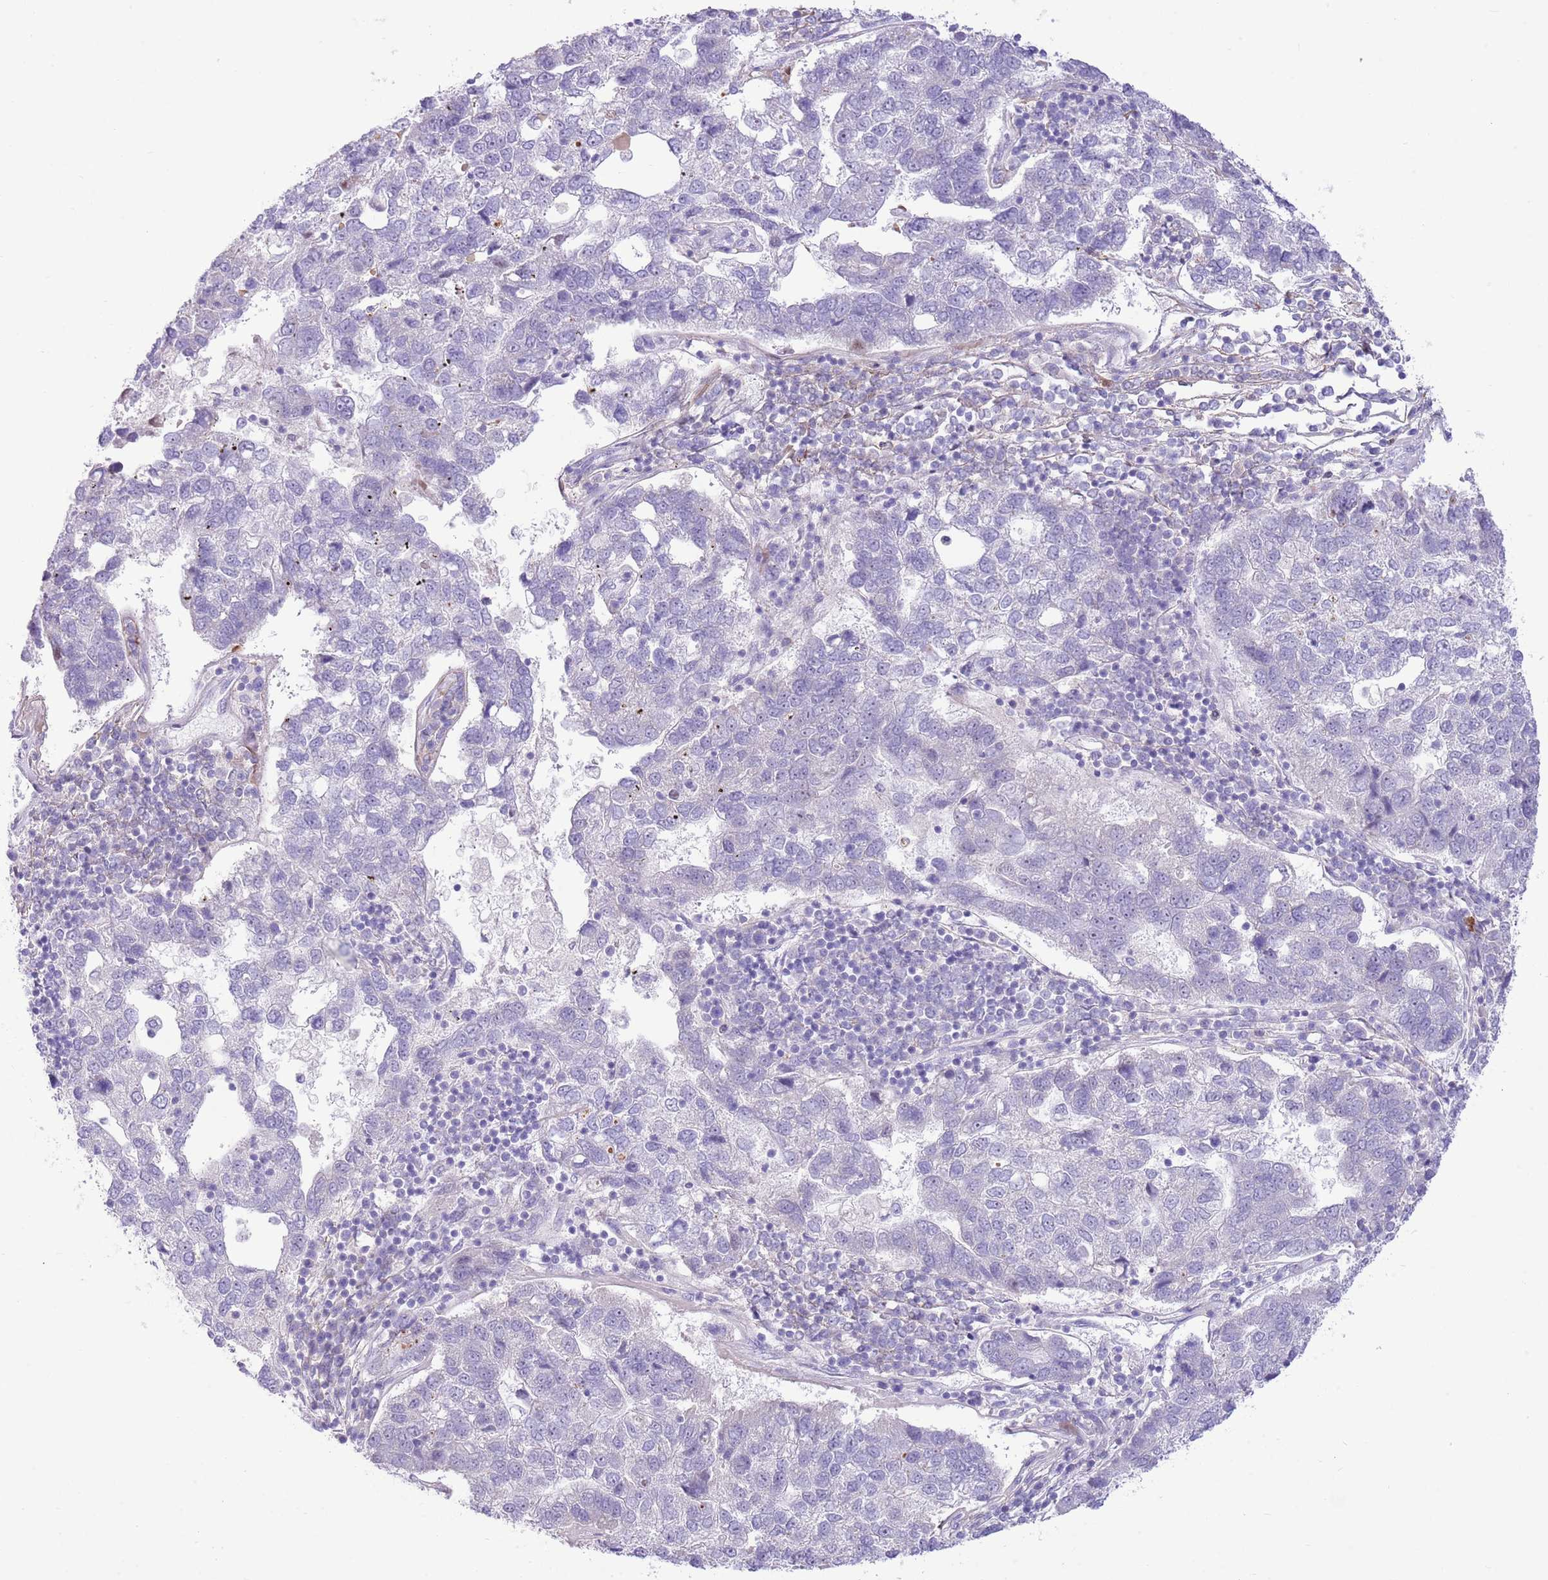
{"staining": {"intensity": "negative", "quantity": "none", "location": "none"}, "tissue": "pancreatic cancer", "cell_type": "Tumor cells", "image_type": "cancer", "snomed": [{"axis": "morphology", "description": "Adenocarcinoma, NOS"}, {"axis": "topography", "description": "Pancreas"}], "caption": "Tumor cells are negative for brown protein staining in adenocarcinoma (pancreatic).", "gene": "ZC4H2", "patient": {"sex": "female", "age": 61}}